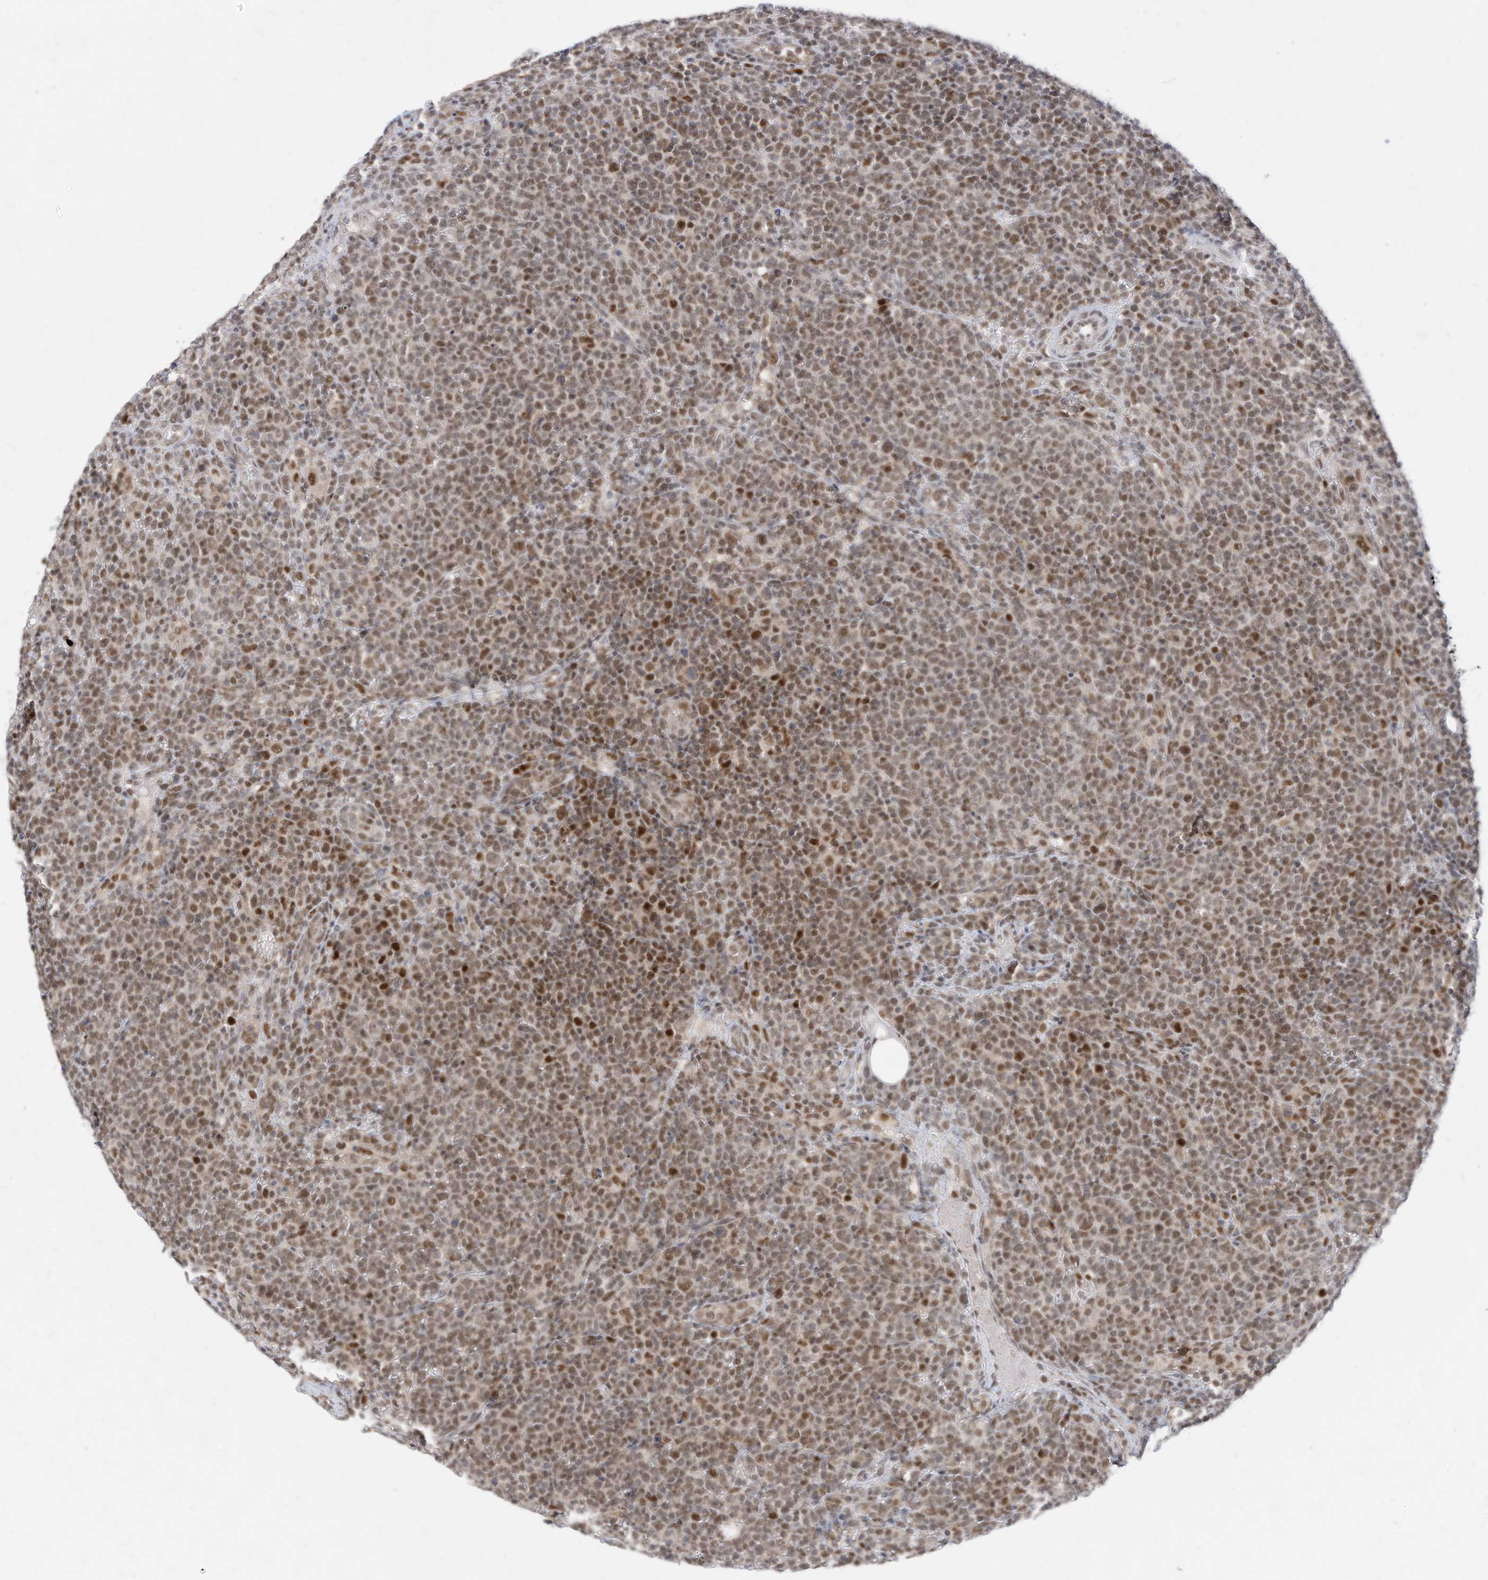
{"staining": {"intensity": "moderate", "quantity": ">75%", "location": "nuclear"}, "tissue": "lymphoma", "cell_type": "Tumor cells", "image_type": "cancer", "snomed": [{"axis": "morphology", "description": "Malignant lymphoma, non-Hodgkin's type, High grade"}, {"axis": "topography", "description": "Lymph node"}], "caption": "Tumor cells exhibit medium levels of moderate nuclear positivity in about >75% of cells in human malignant lymphoma, non-Hodgkin's type (high-grade). The protein is shown in brown color, while the nuclei are stained blue.", "gene": "OGT", "patient": {"sex": "male", "age": 61}}